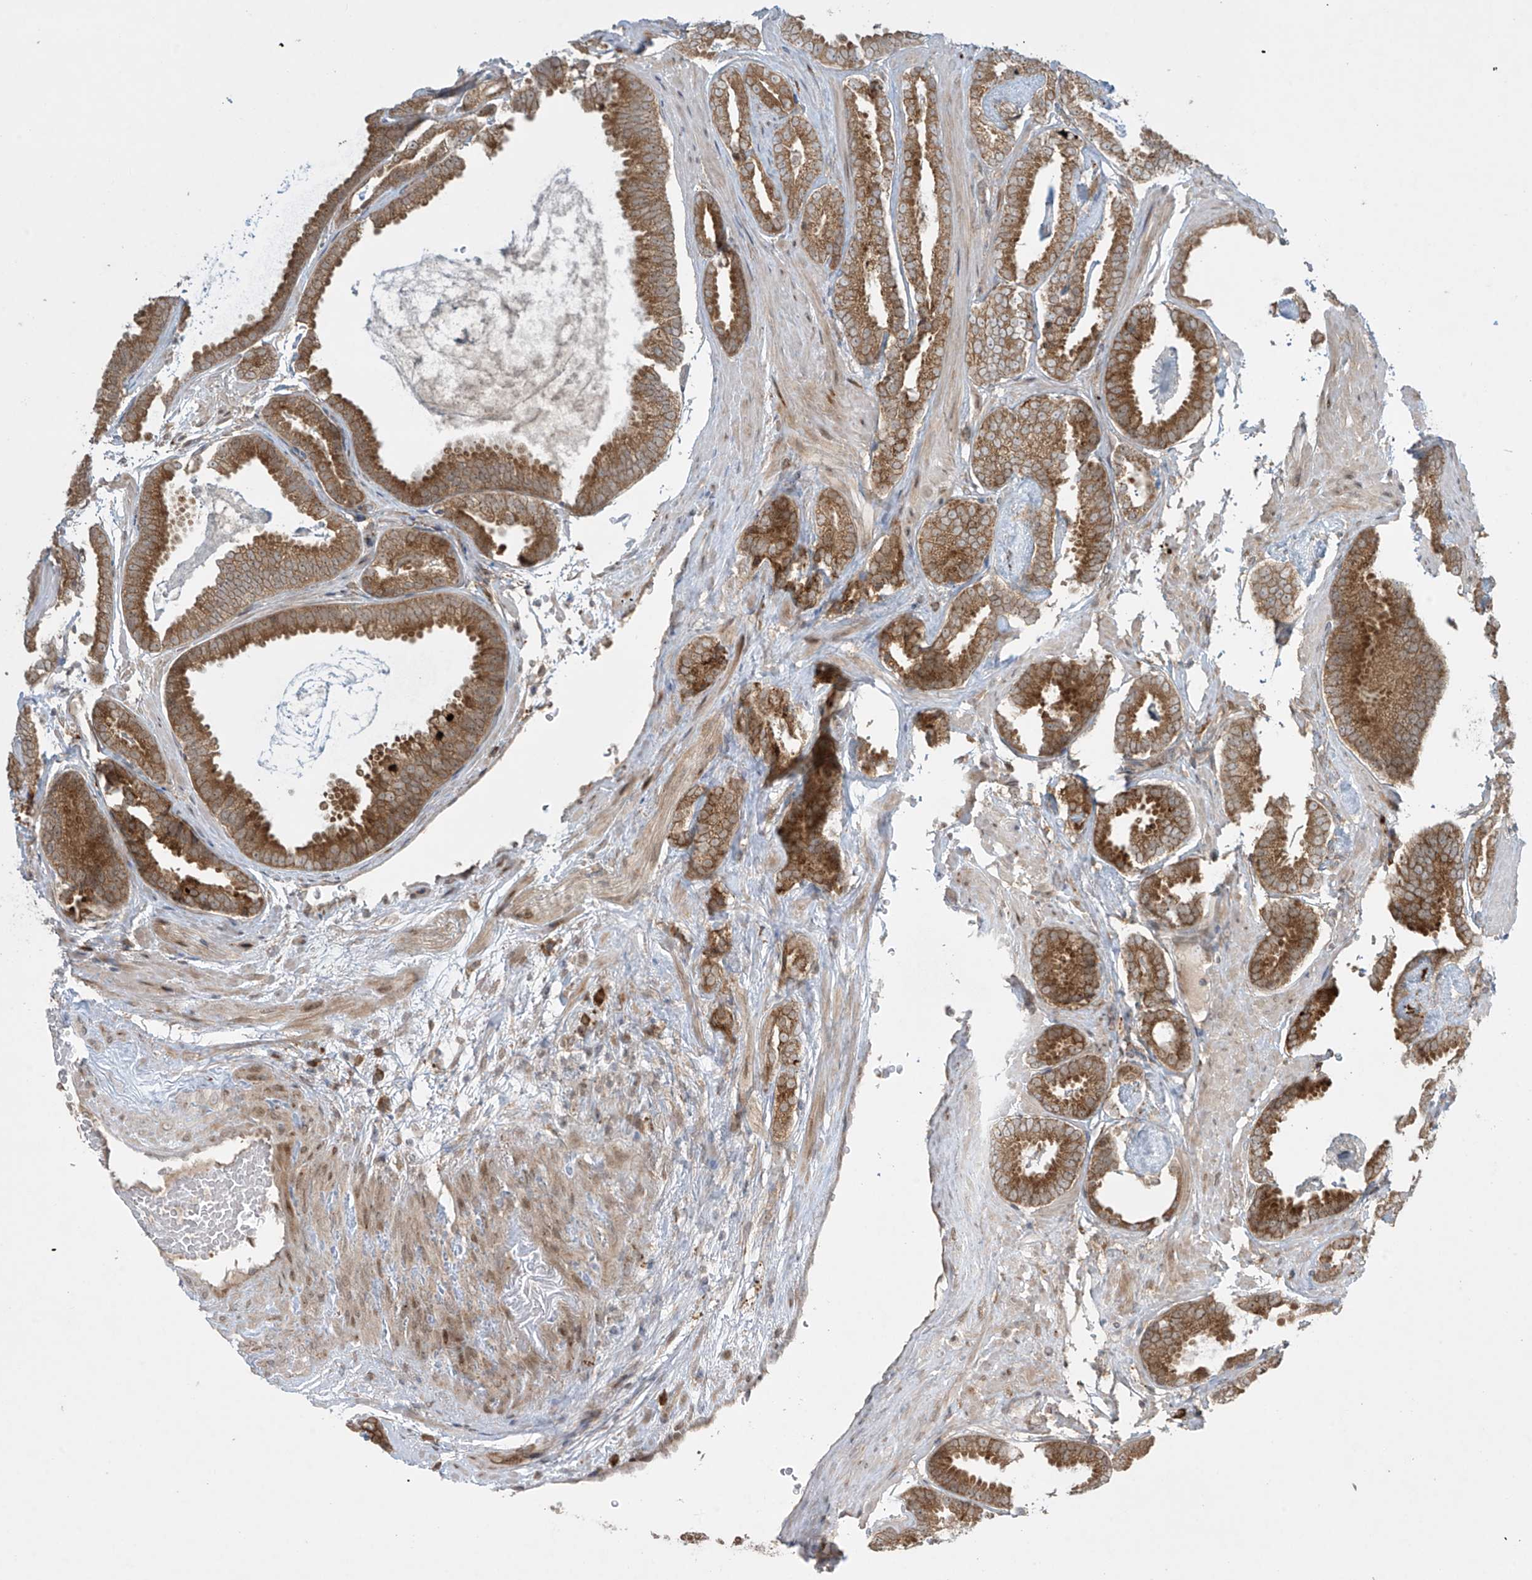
{"staining": {"intensity": "moderate", "quantity": ">75%", "location": "cytoplasmic/membranous"}, "tissue": "prostate cancer", "cell_type": "Tumor cells", "image_type": "cancer", "snomed": [{"axis": "morphology", "description": "Adenocarcinoma, Low grade"}, {"axis": "topography", "description": "Prostate"}], "caption": "An immunohistochemistry (IHC) micrograph of tumor tissue is shown. Protein staining in brown highlights moderate cytoplasmic/membranous positivity in prostate cancer (low-grade adenocarcinoma) within tumor cells. The protein of interest is shown in brown color, while the nuclei are stained blue.", "gene": "PPAT", "patient": {"sex": "male", "age": 71}}